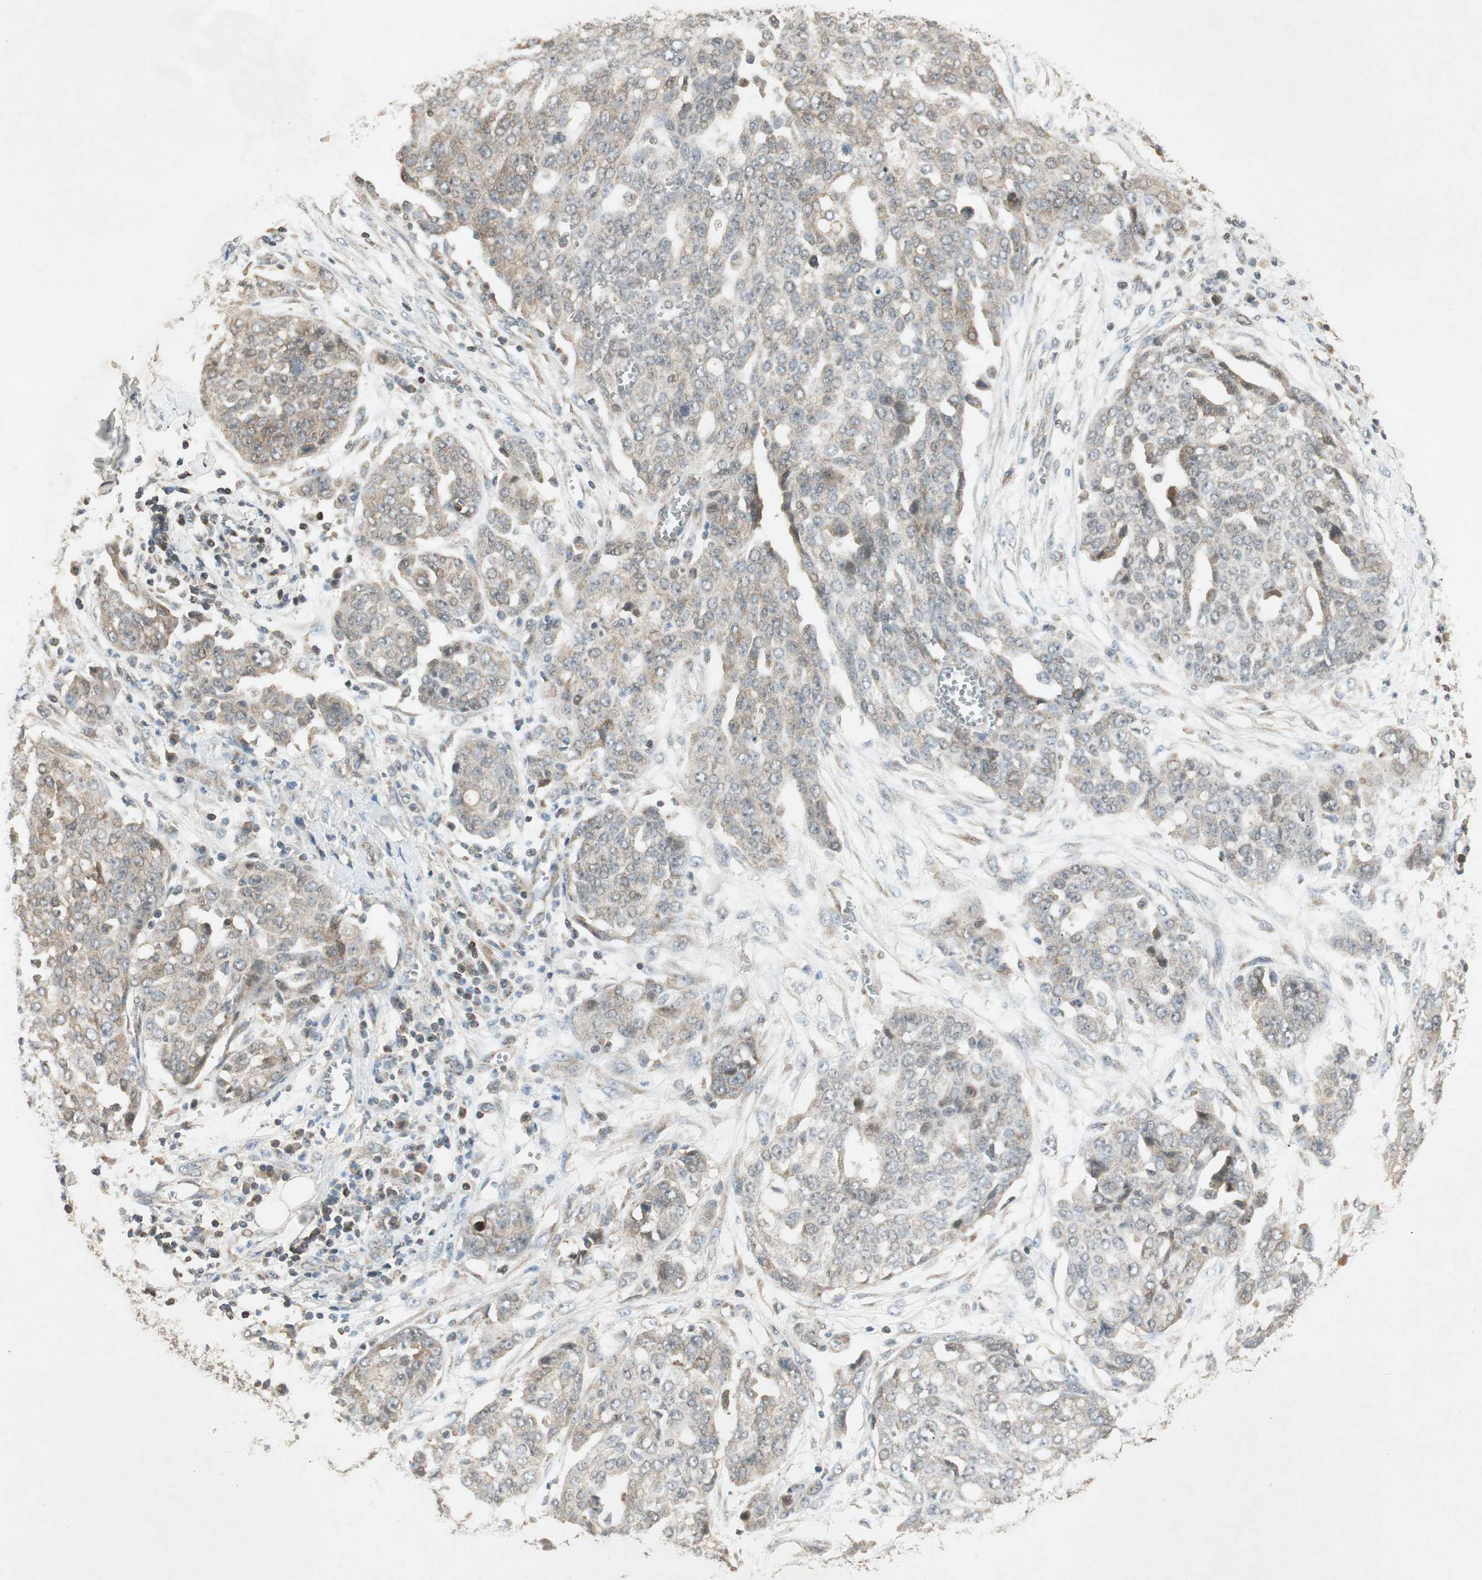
{"staining": {"intensity": "weak", "quantity": "25%-75%", "location": "cytoplasmic/membranous"}, "tissue": "ovarian cancer", "cell_type": "Tumor cells", "image_type": "cancer", "snomed": [{"axis": "morphology", "description": "Cystadenocarcinoma, serous, NOS"}, {"axis": "topography", "description": "Soft tissue"}, {"axis": "topography", "description": "Ovary"}], "caption": "Brown immunohistochemical staining in human serous cystadenocarcinoma (ovarian) displays weak cytoplasmic/membranous expression in about 25%-75% of tumor cells.", "gene": "USP2", "patient": {"sex": "female", "age": 57}}